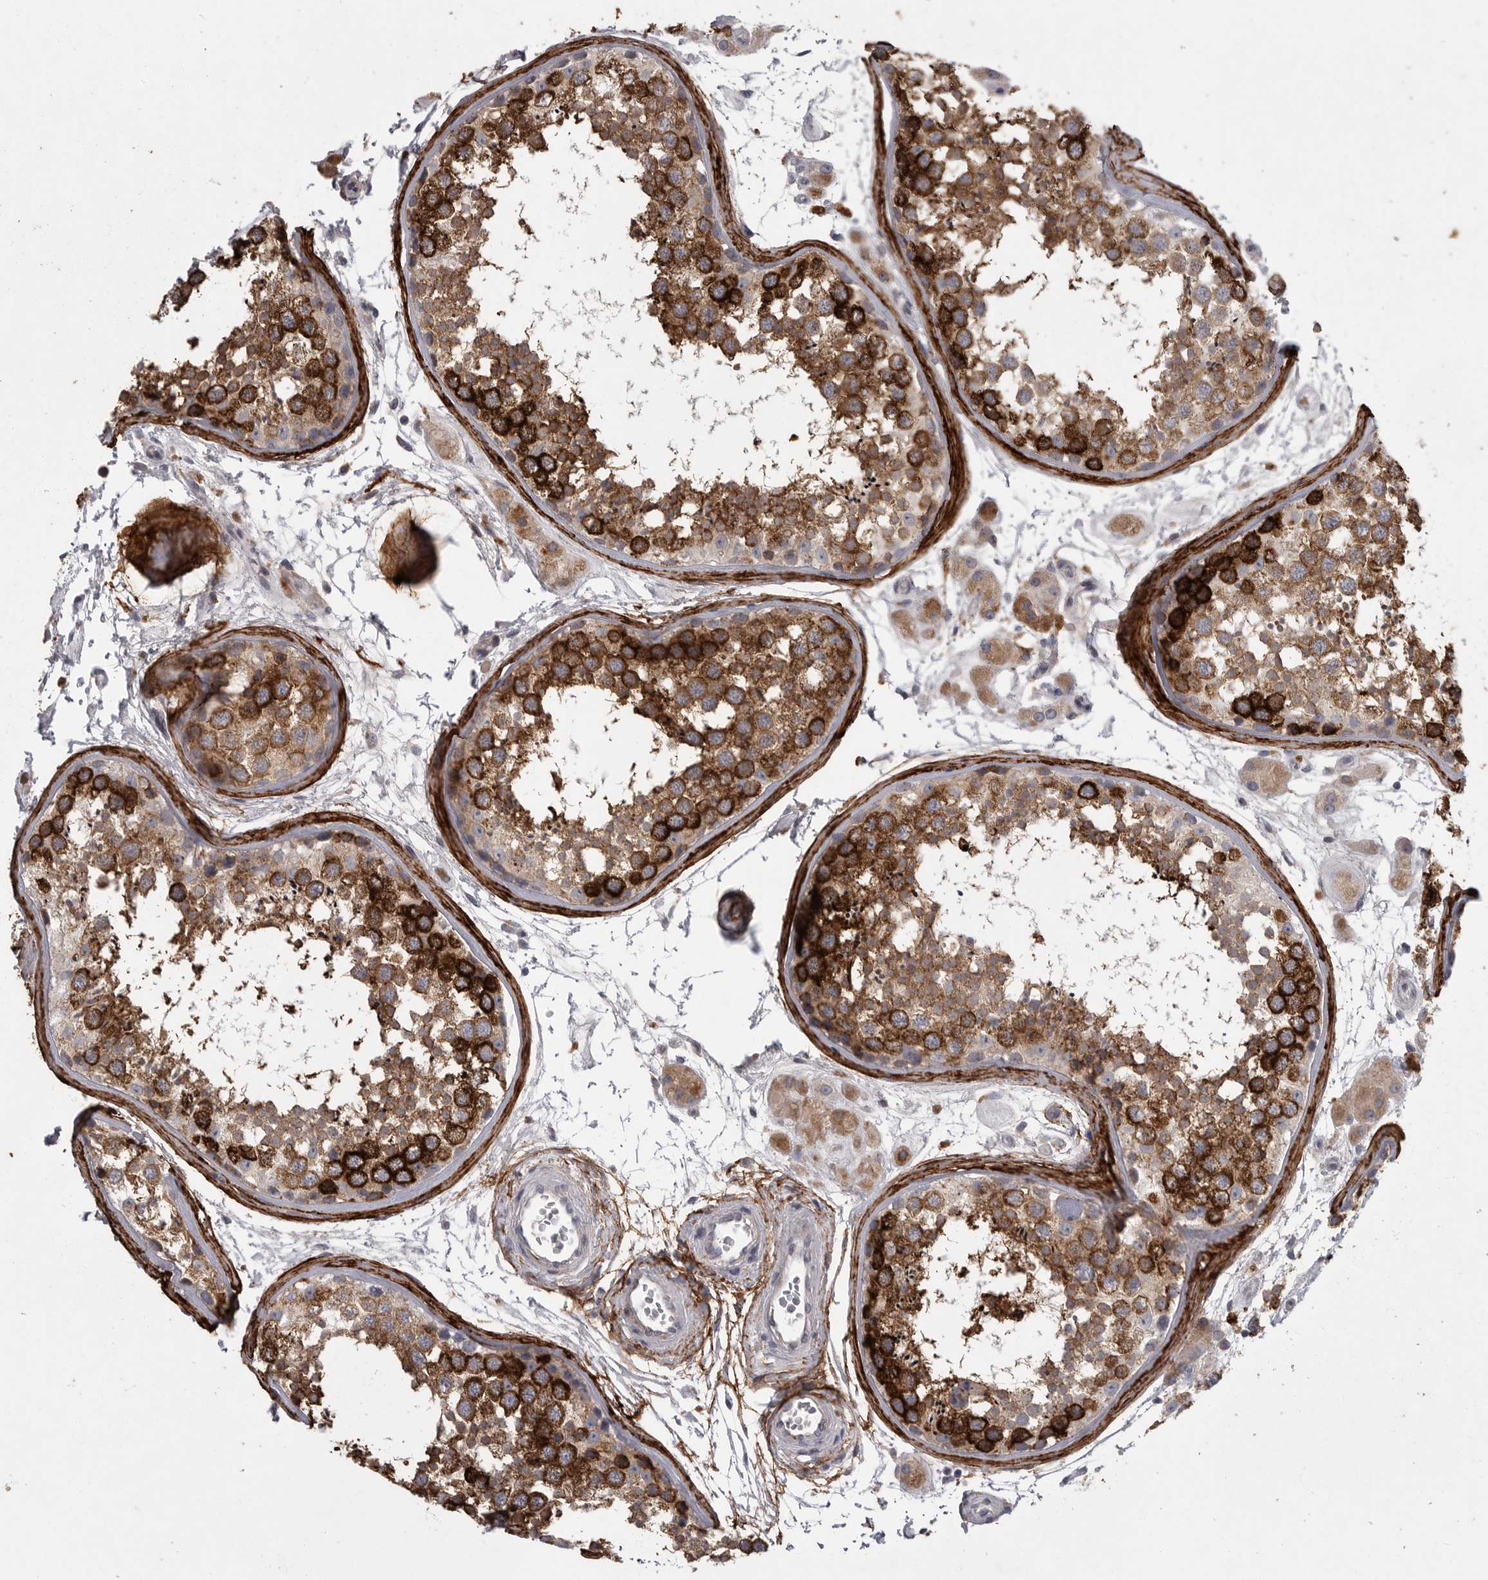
{"staining": {"intensity": "strong", "quantity": ">75%", "location": "cytoplasmic/membranous"}, "tissue": "testis", "cell_type": "Cells in seminiferous ducts", "image_type": "normal", "snomed": [{"axis": "morphology", "description": "Normal tissue, NOS"}, {"axis": "topography", "description": "Testis"}], "caption": "This micrograph displays immunohistochemistry staining of unremarkable human testis, with high strong cytoplasmic/membranous positivity in approximately >75% of cells in seminiferous ducts.", "gene": "CRP", "patient": {"sex": "male", "age": 56}}